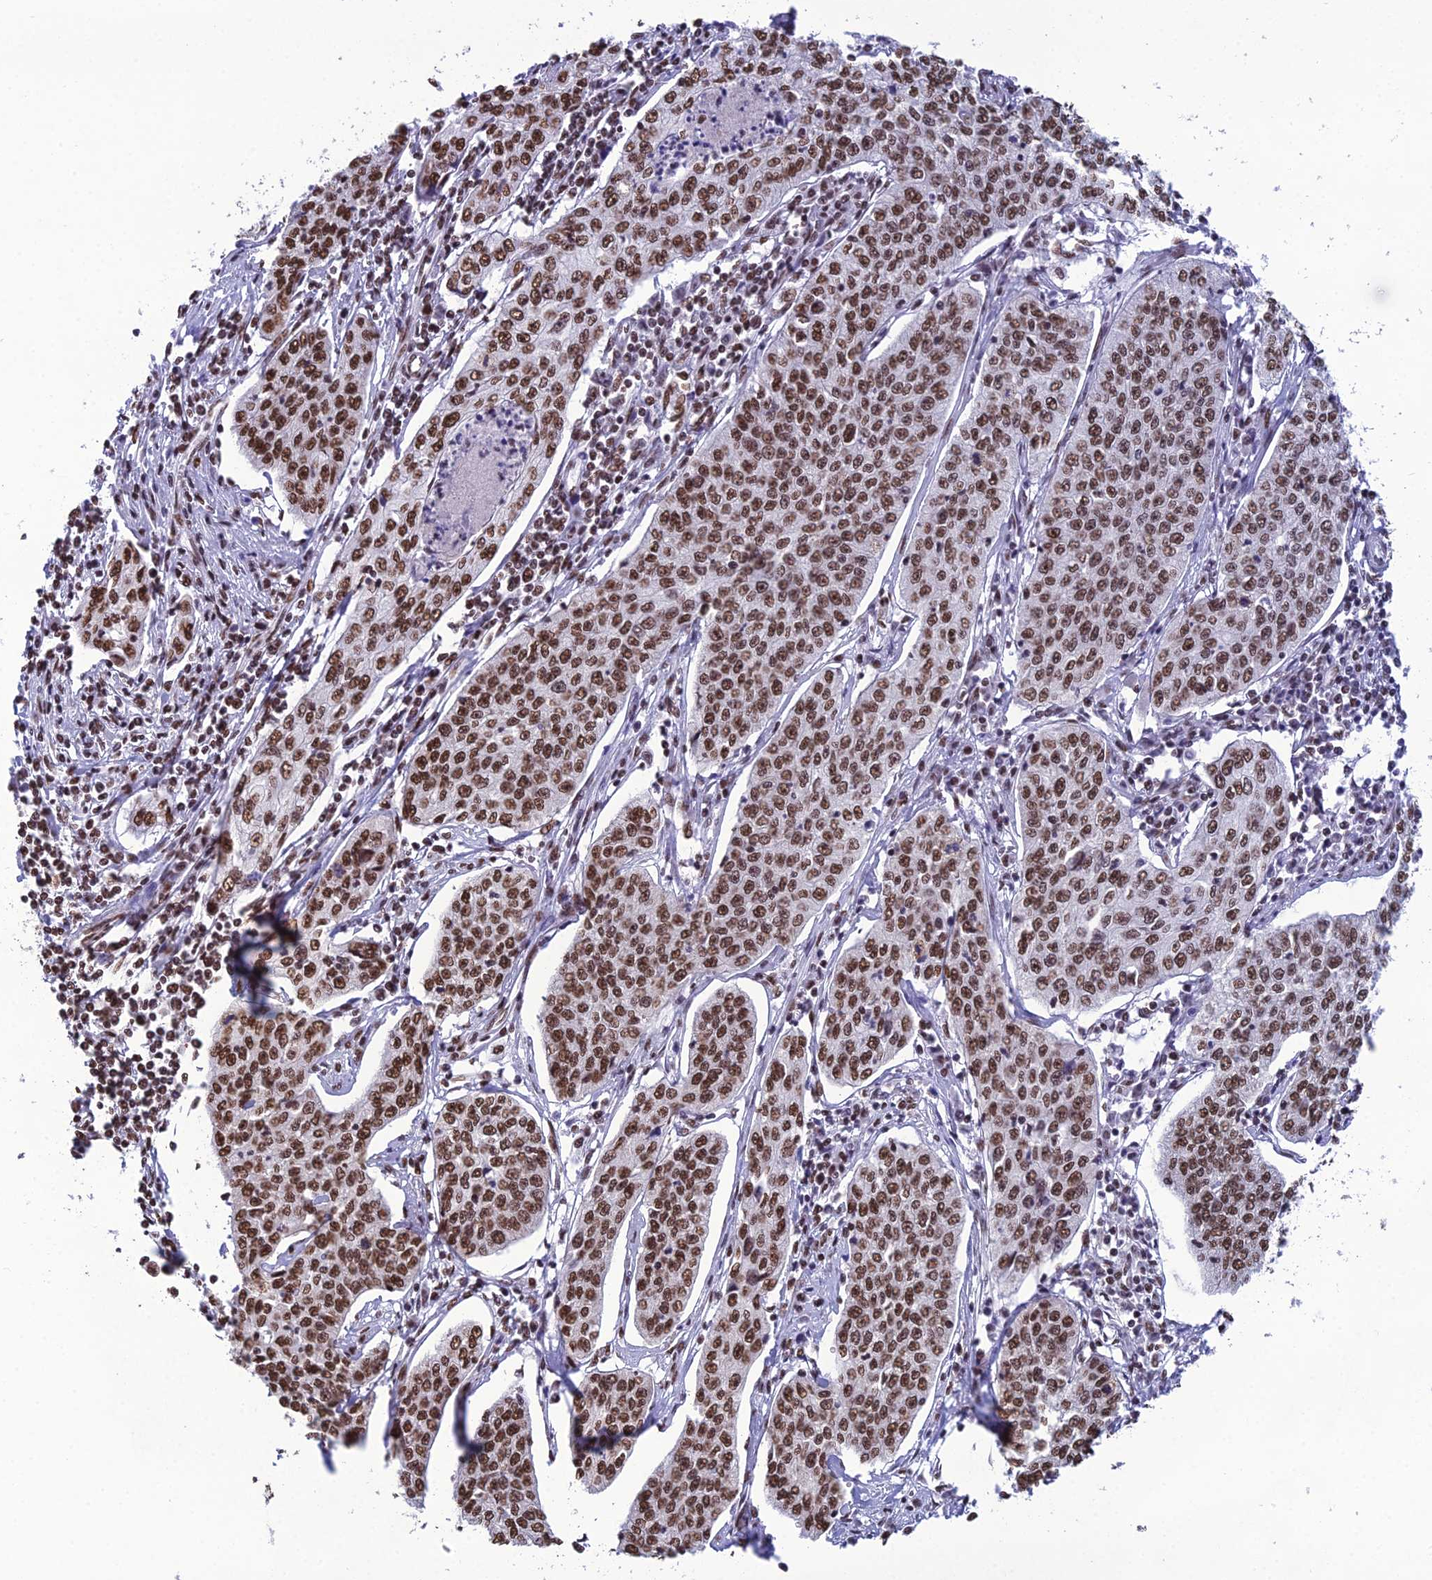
{"staining": {"intensity": "strong", "quantity": ">75%", "location": "nuclear"}, "tissue": "cervical cancer", "cell_type": "Tumor cells", "image_type": "cancer", "snomed": [{"axis": "morphology", "description": "Squamous cell carcinoma, NOS"}, {"axis": "topography", "description": "Cervix"}], "caption": "The photomicrograph reveals a brown stain indicating the presence of a protein in the nuclear of tumor cells in cervical cancer (squamous cell carcinoma).", "gene": "PRAMEF12", "patient": {"sex": "female", "age": 35}}